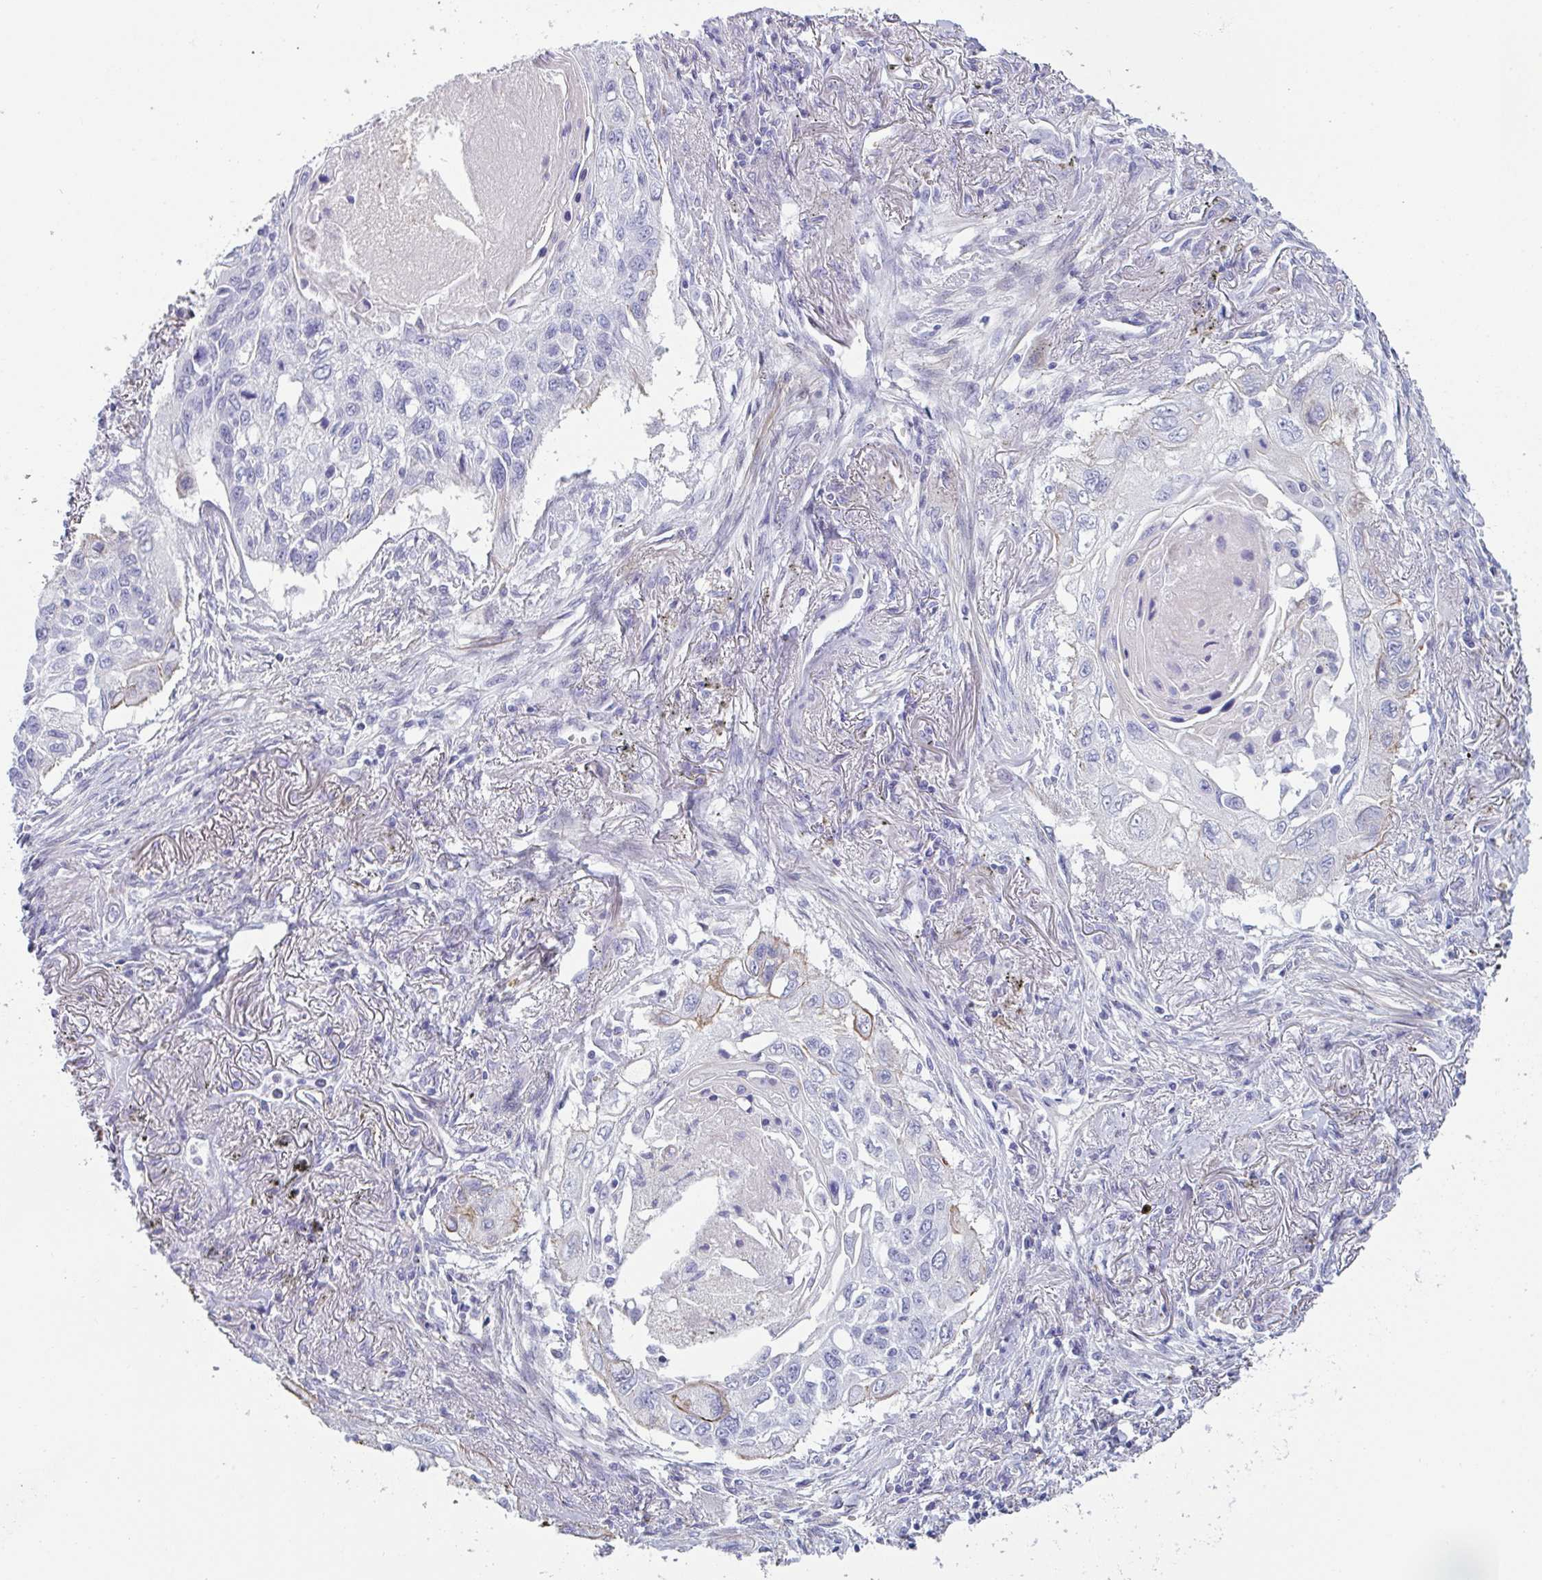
{"staining": {"intensity": "negative", "quantity": "none", "location": "none"}, "tissue": "lung cancer", "cell_type": "Tumor cells", "image_type": "cancer", "snomed": [{"axis": "morphology", "description": "Squamous cell carcinoma, NOS"}, {"axis": "topography", "description": "Lung"}], "caption": "DAB immunohistochemical staining of human lung squamous cell carcinoma displays no significant positivity in tumor cells.", "gene": "OR5P3", "patient": {"sex": "male", "age": 75}}